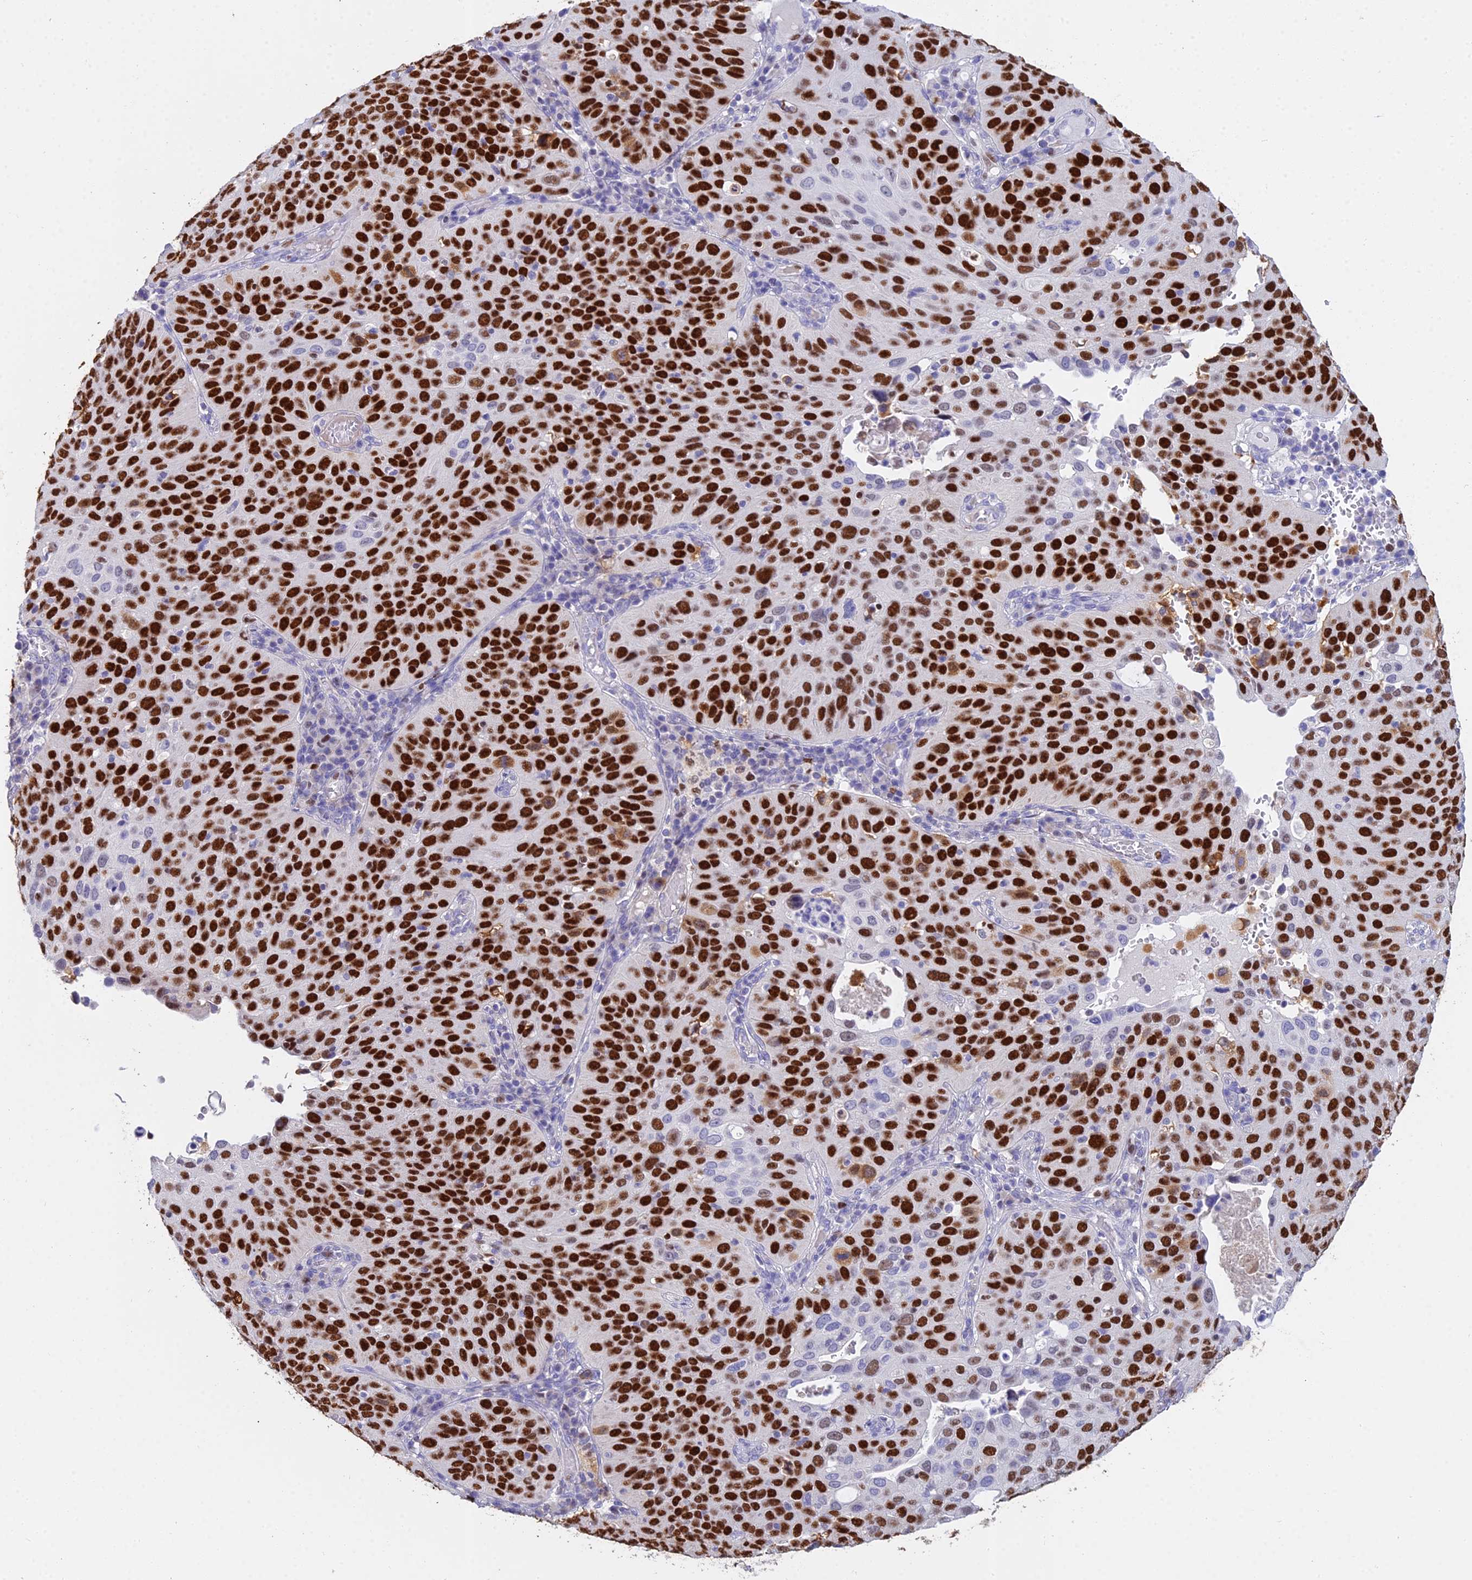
{"staining": {"intensity": "strong", "quantity": ">75%", "location": "nuclear"}, "tissue": "cervical cancer", "cell_type": "Tumor cells", "image_type": "cancer", "snomed": [{"axis": "morphology", "description": "Squamous cell carcinoma, NOS"}, {"axis": "topography", "description": "Cervix"}], "caption": "This histopathology image displays IHC staining of human cervical cancer (squamous cell carcinoma), with high strong nuclear staining in about >75% of tumor cells.", "gene": "MCM2", "patient": {"sex": "female", "age": 36}}